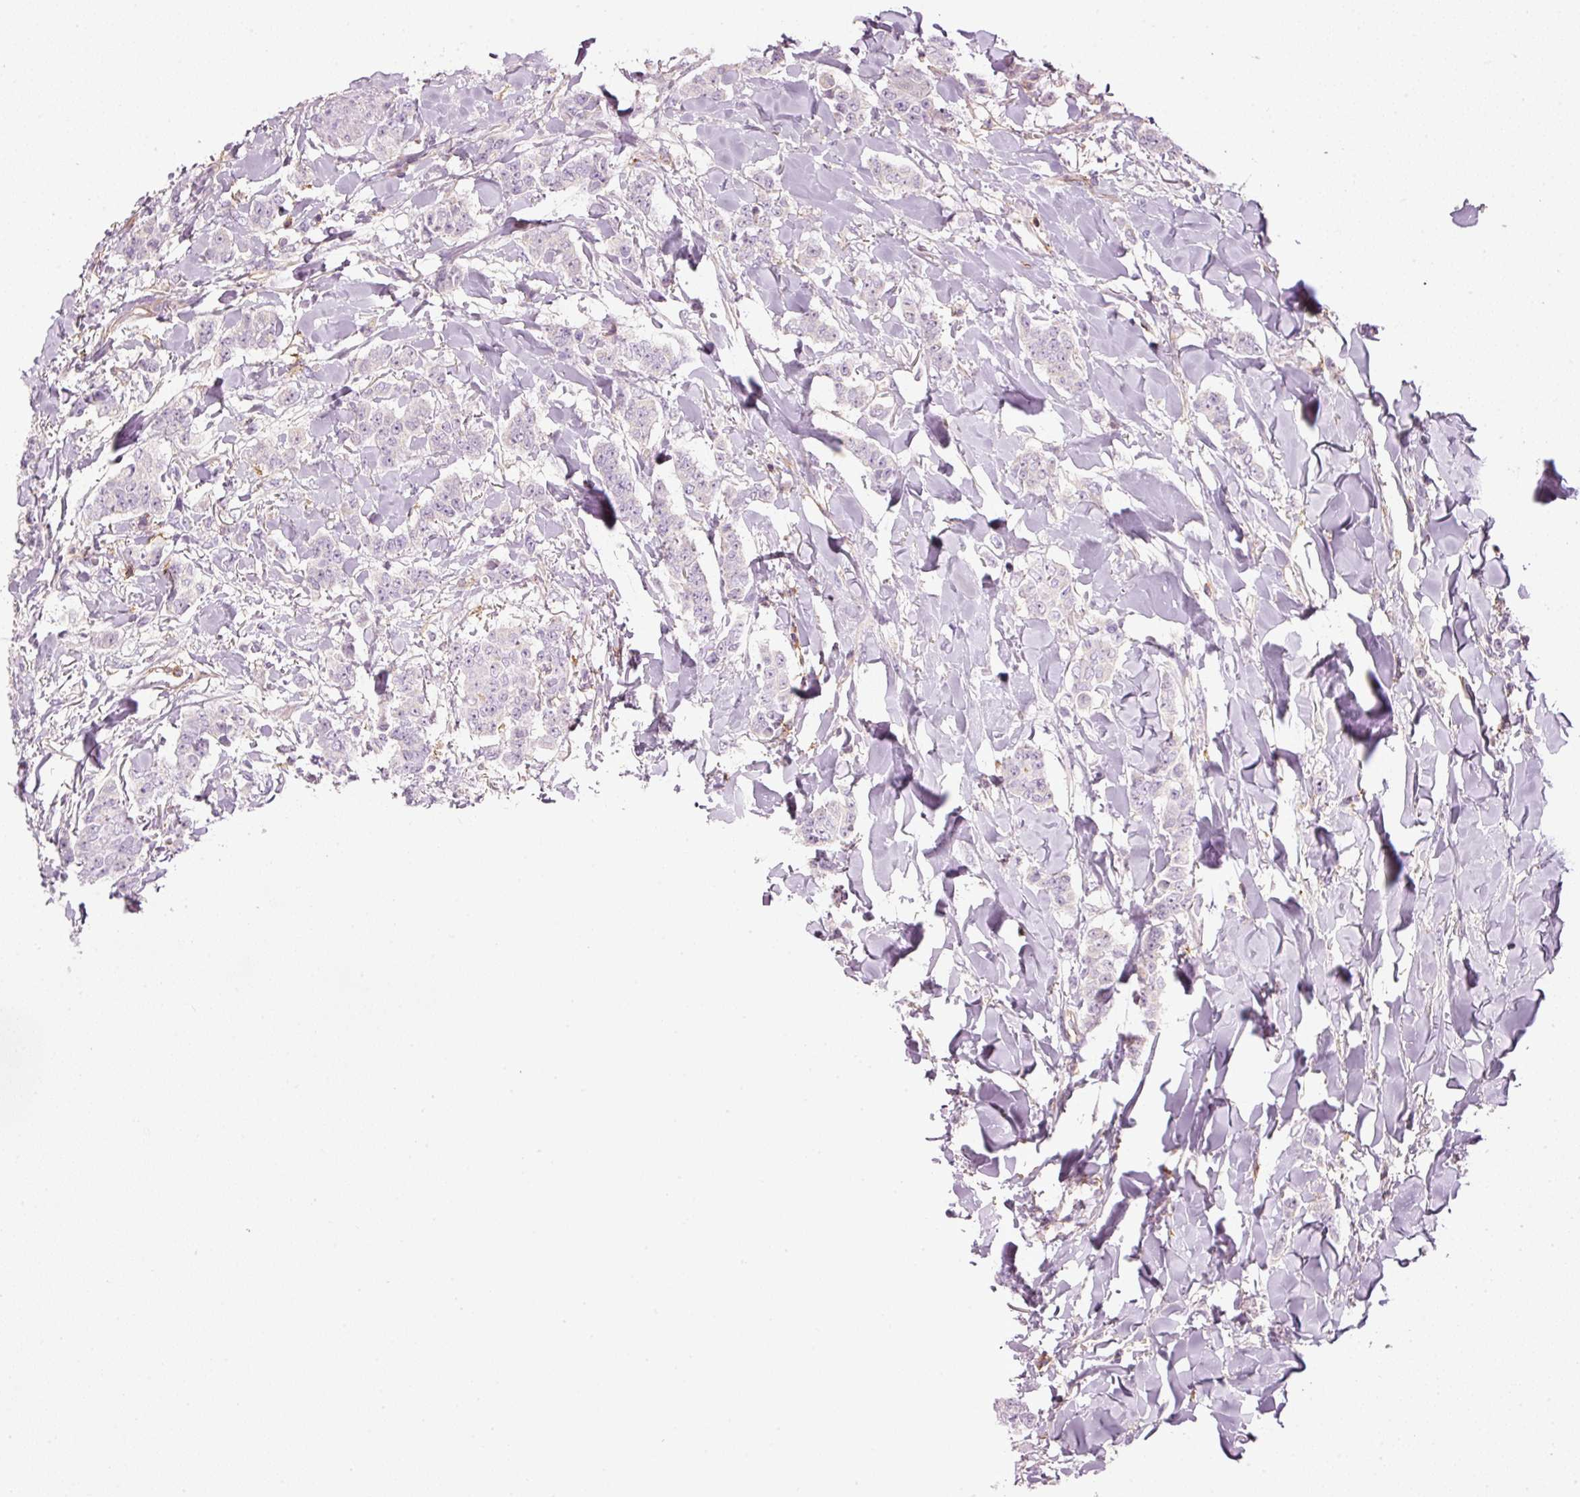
{"staining": {"intensity": "negative", "quantity": "none", "location": "none"}, "tissue": "breast cancer", "cell_type": "Tumor cells", "image_type": "cancer", "snomed": [{"axis": "morphology", "description": "Duct carcinoma"}, {"axis": "topography", "description": "Breast"}], "caption": "The histopathology image exhibits no significant expression in tumor cells of breast invasive ductal carcinoma. (Stains: DAB (3,3'-diaminobenzidine) IHC with hematoxylin counter stain, Microscopy: brightfield microscopy at high magnification).", "gene": "SIPA1", "patient": {"sex": "female", "age": 40}}